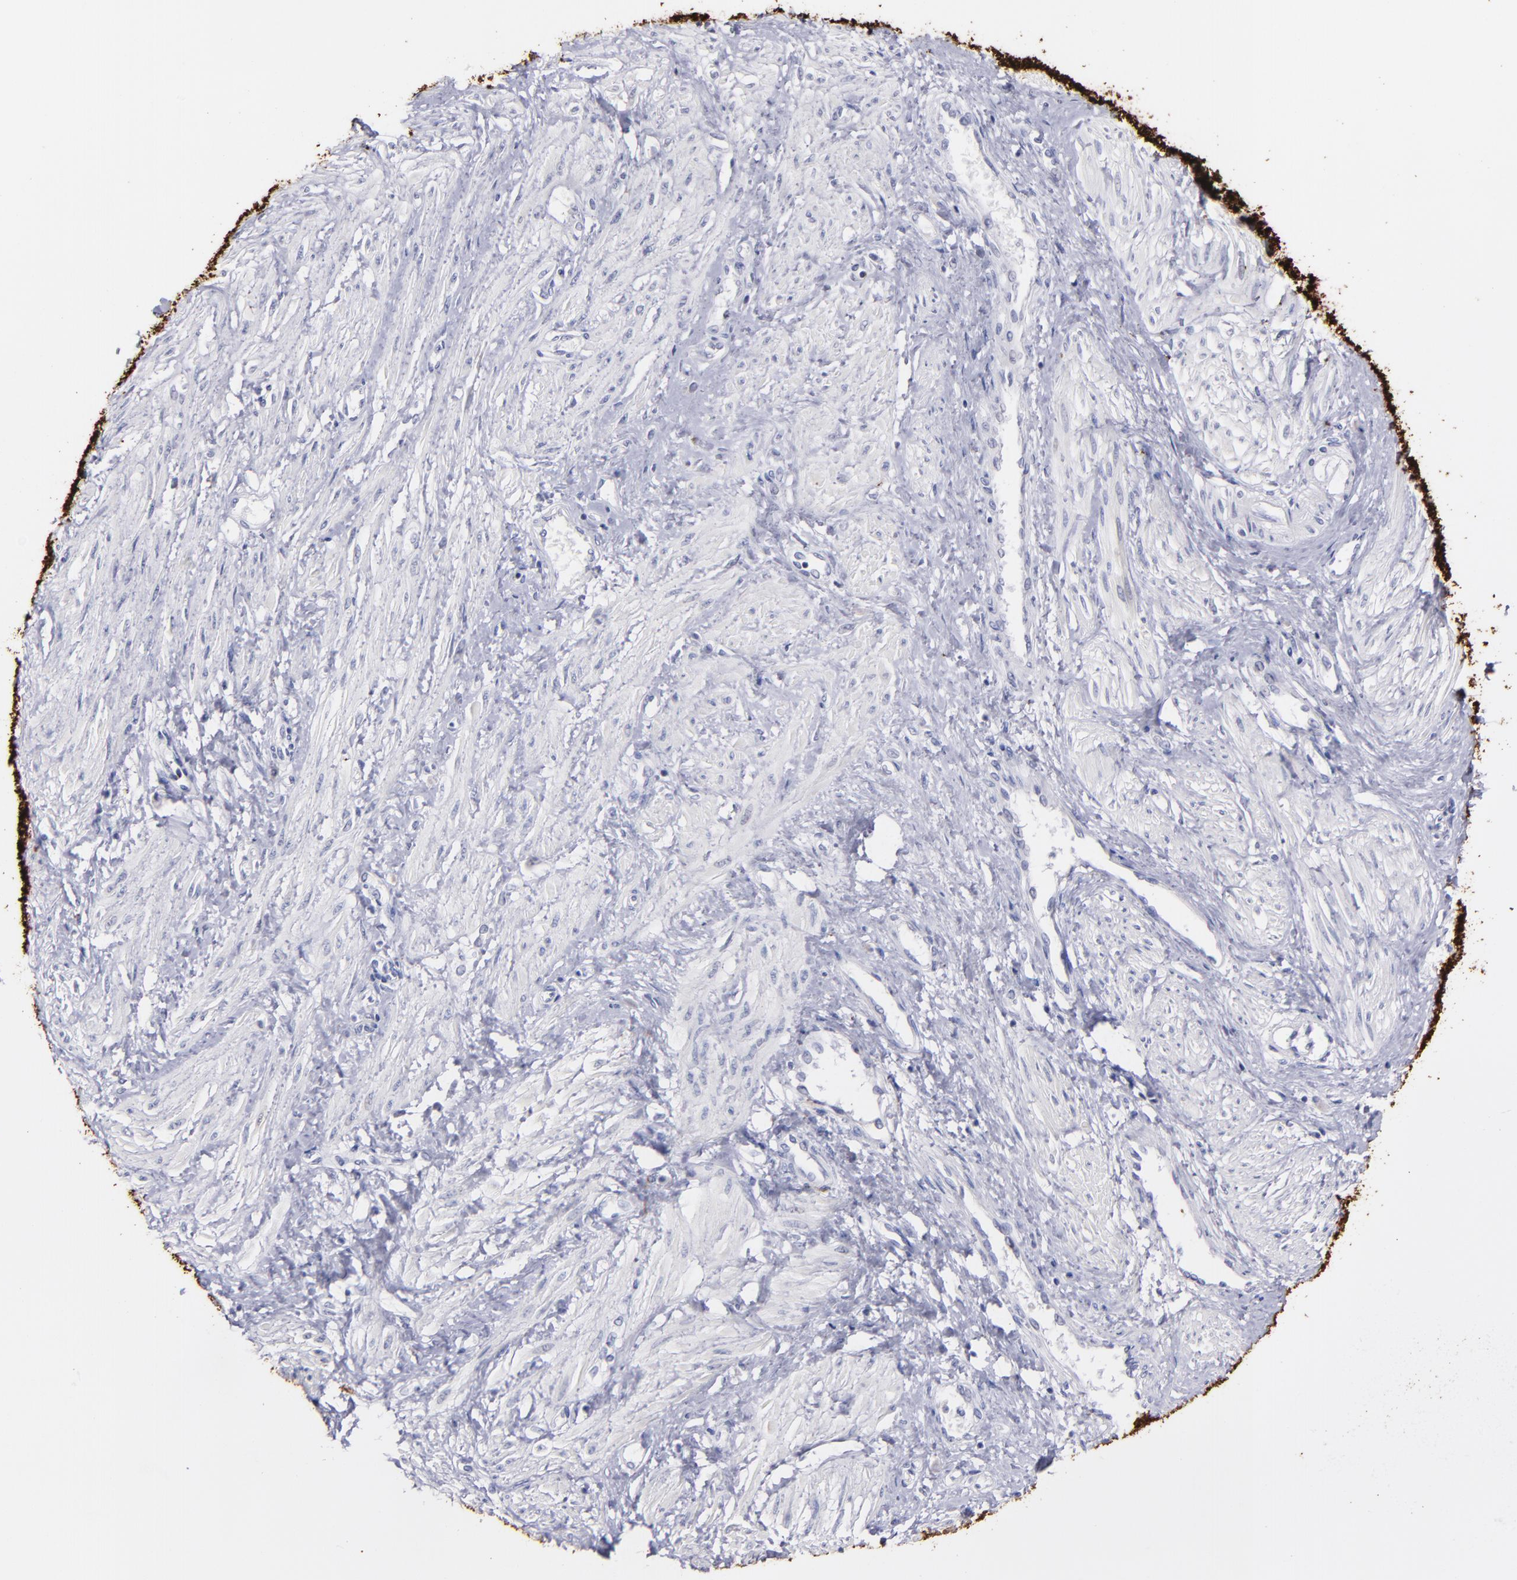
{"staining": {"intensity": "negative", "quantity": "none", "location": "none"}, "tissue": "smooth muscle", "cell_type": "Smooth muscle cells", "image_type": "normal", "snomed": [{"axis": "morphology", "description": "Normal tissue, NOS"}, {"axis": "topography", "description": "Smooth muscle"}, {"axis": "topography", "description": "Uterus"}], "caption": "Protein analysis of unremarkable smooth muscle reveals no significant staining in smooth muscle cells. (IHC, brightfield microscopy, high magnification).", "gene": "SNAP25", "patient": {"sex": "female", "age": 39}}